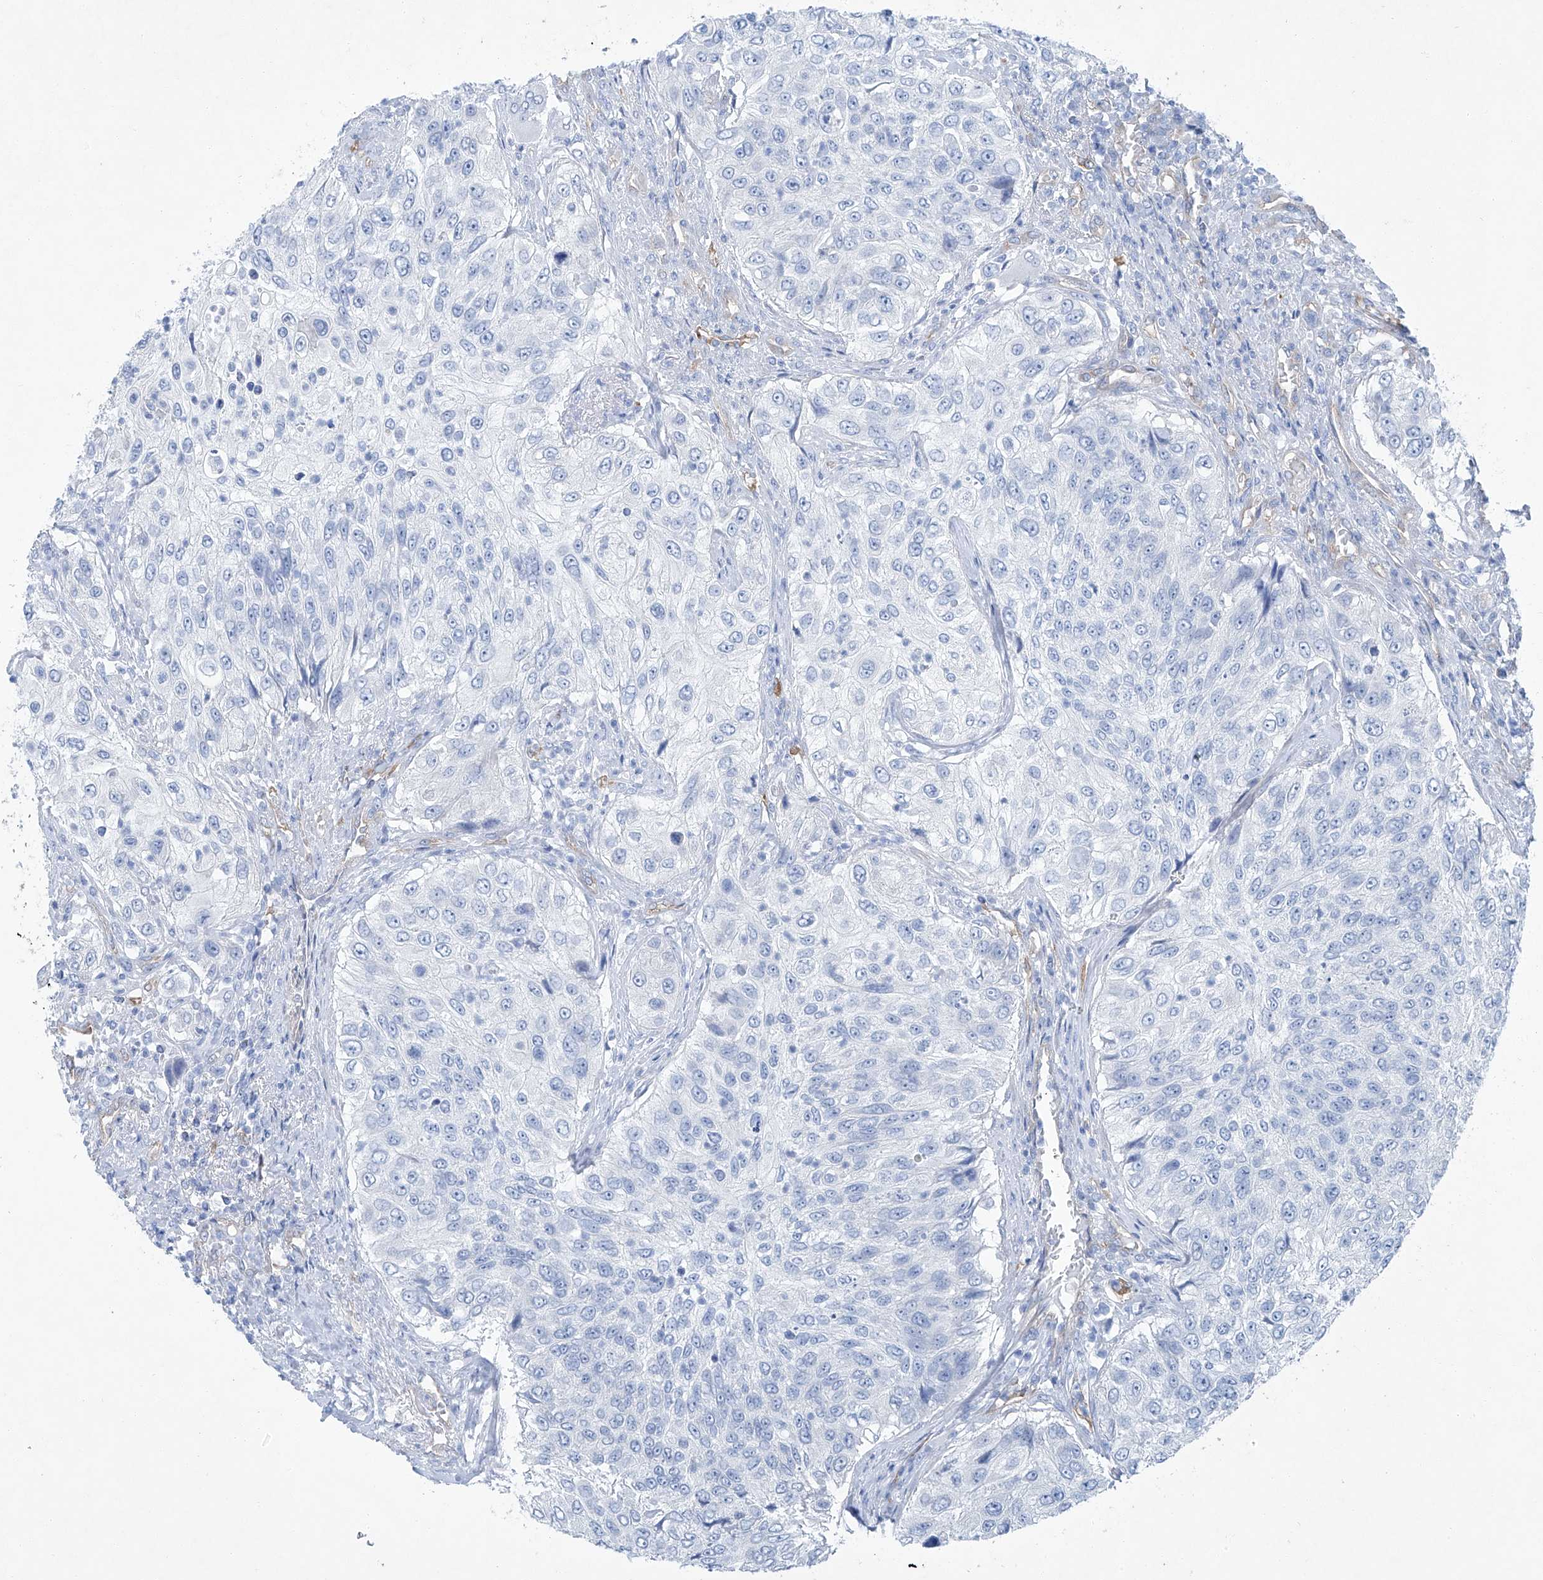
{"staining": {"intensity": "negative", "quantity": "none", "location": "none"}, "tissue": "urothelial cancer", "cell_type": "Tumor cells", "image_type": "cancer", "snomed": [{"axis": "morphology", "description": "Urothelial carcinoma, High grade"}, {"axis": "topography", "description": "Urinary bladder"}], "caption": "IHC micrograph of human urothelial cancer stained for a protein (brown), which reveals no positivity in tumor cells. (DAB IHC visualized using brightfield microscopy, high magnification).", "gene": "MAGI1", "patient": {"sex": "female", "age": 60}}